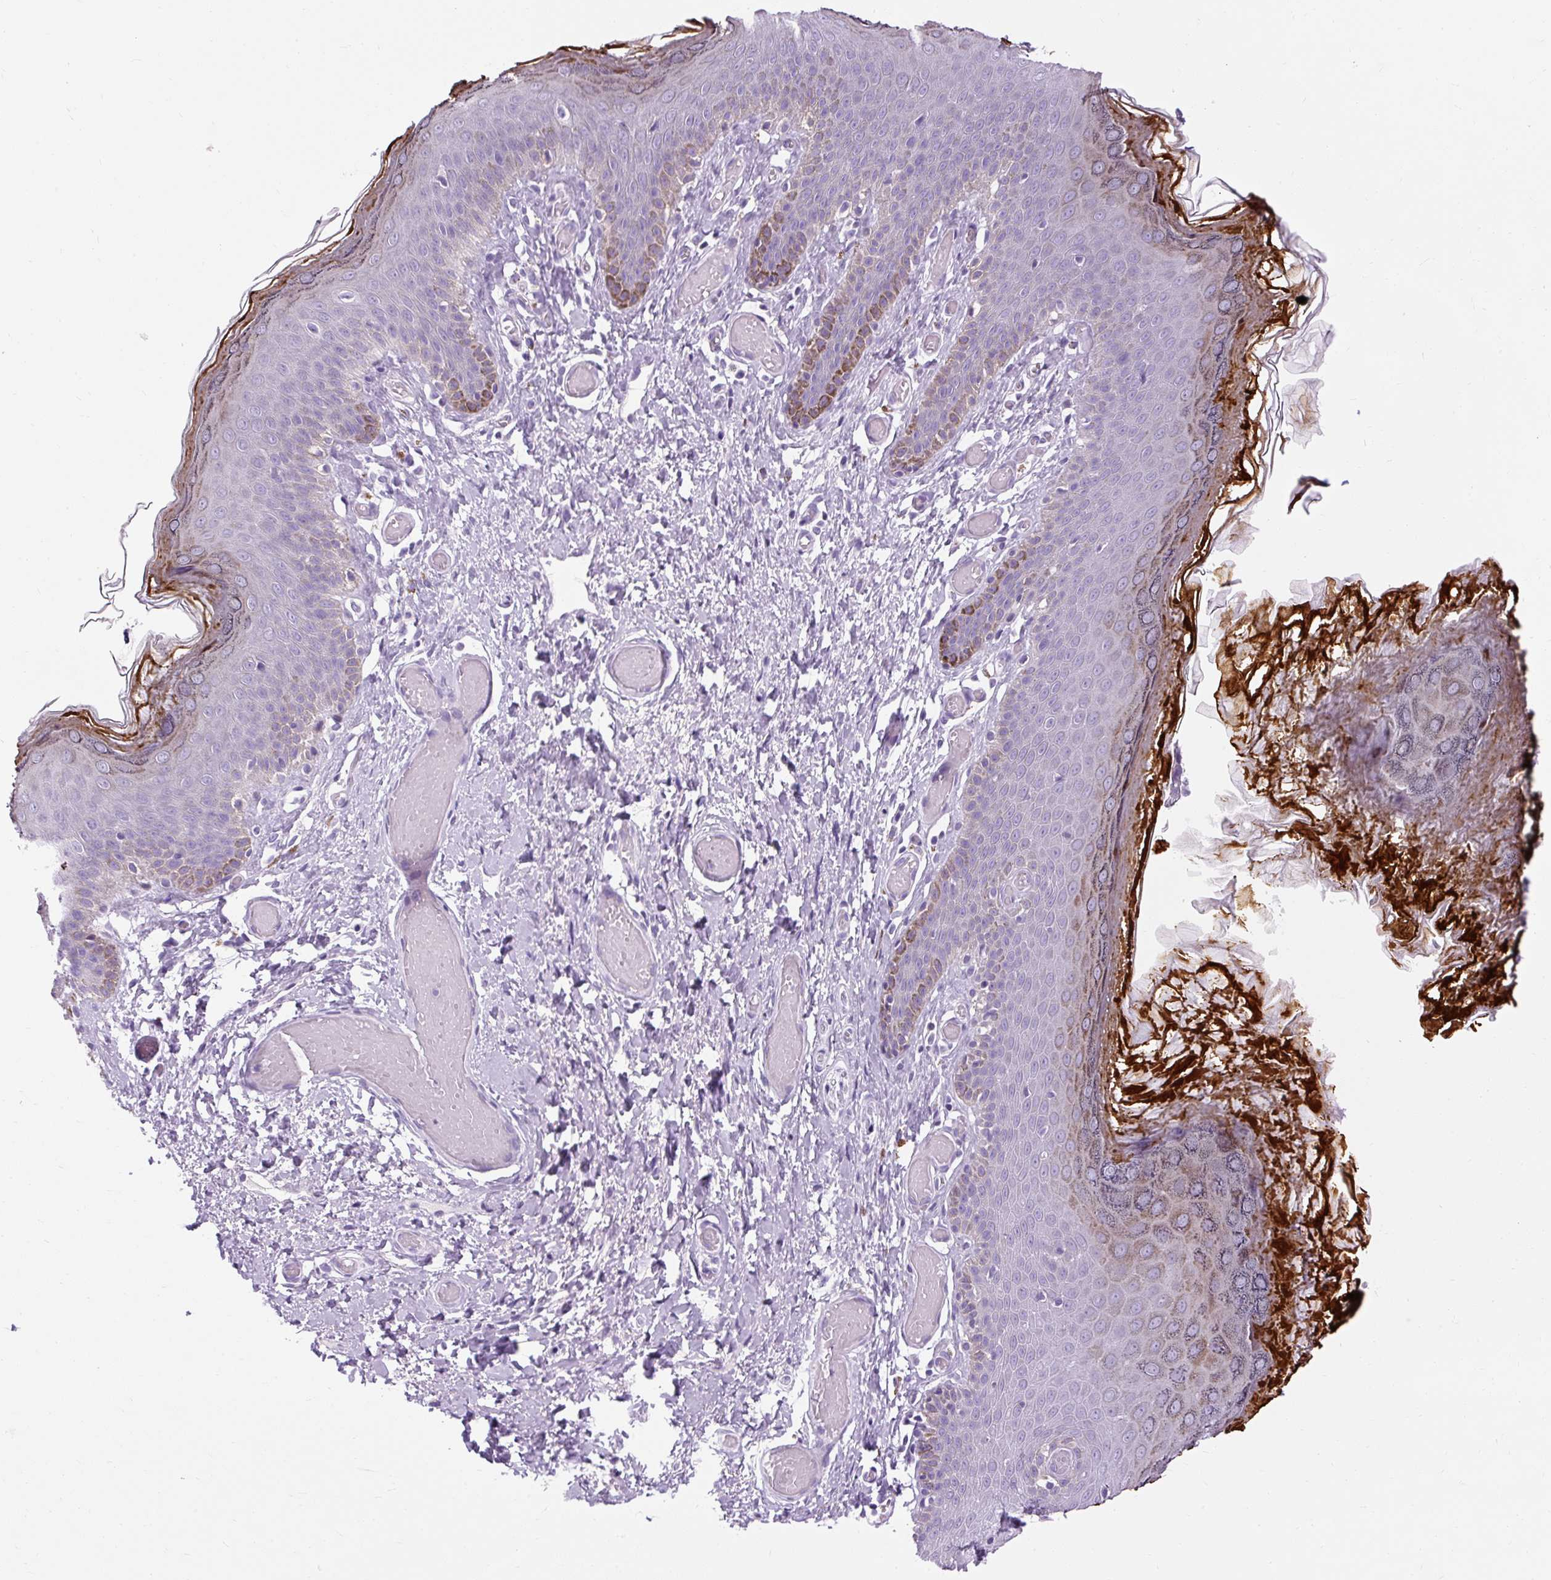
{"staining": {"intensity": "strong", "quantity": "<25%", "location": "cytoplasmic/membranous"}, "tissue": "skin", "cell_type": "Epidermal cells", "image_type": "normal", "snomed": [{"axis": "morphology", "description": "Normal tissue, NOS"}, {"axis": "topography", "description": "Anal"}], "caption": "The photomicrograph shows immunohistochemical staining of unremarkable skin. There is strong cytoplasmic/membranous positivity is seen in about <25% of epidermal cells. Using DAB (brown) and hematoxylin (blue) stains, captured at high magnification using brightfield microscopy.", "gene": "B3GNT4", "patient": {"sex": "female", "age": 40}}